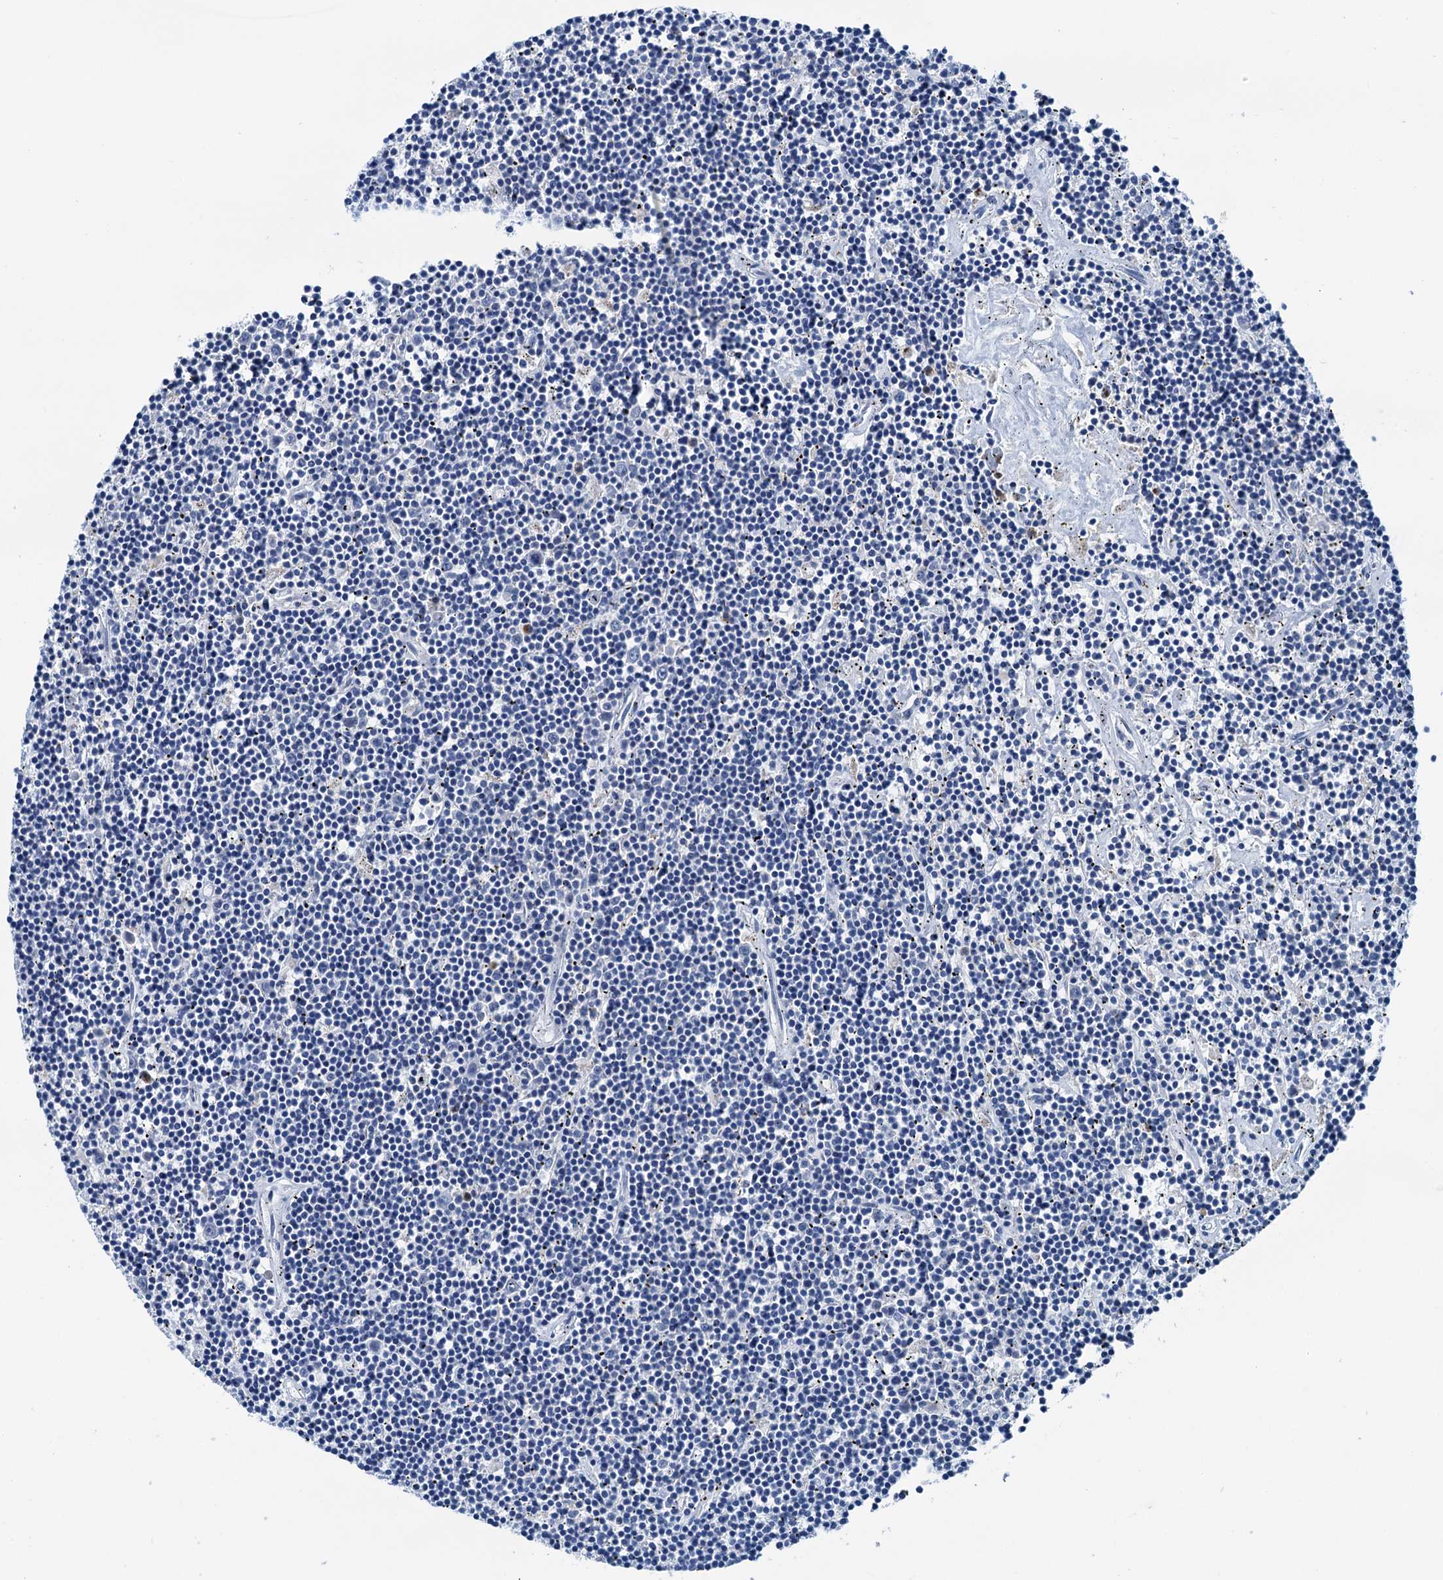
{"staining": {"intensity": "negative", "quantity": "none", "location": "none"}, "tissue": "lymphoma", "cell_type": "Tumor cells", "image_type": "cancer", "snomed": [{"axis": "morphology", "description": "Malignant lymphoma, non-Hodgkin's type, Low grade"}, {"axis": "topography", "description": "Spleen"}], "caption": "Tumor cells are negative for protein expression in human low-grade malignant lymphoma, non-Hodgkin's type. (Brightfield microscopy of DAB IHC at high magnification).", "gene": "SHLD1", "patient": {"sex": "male", "age": 76}}